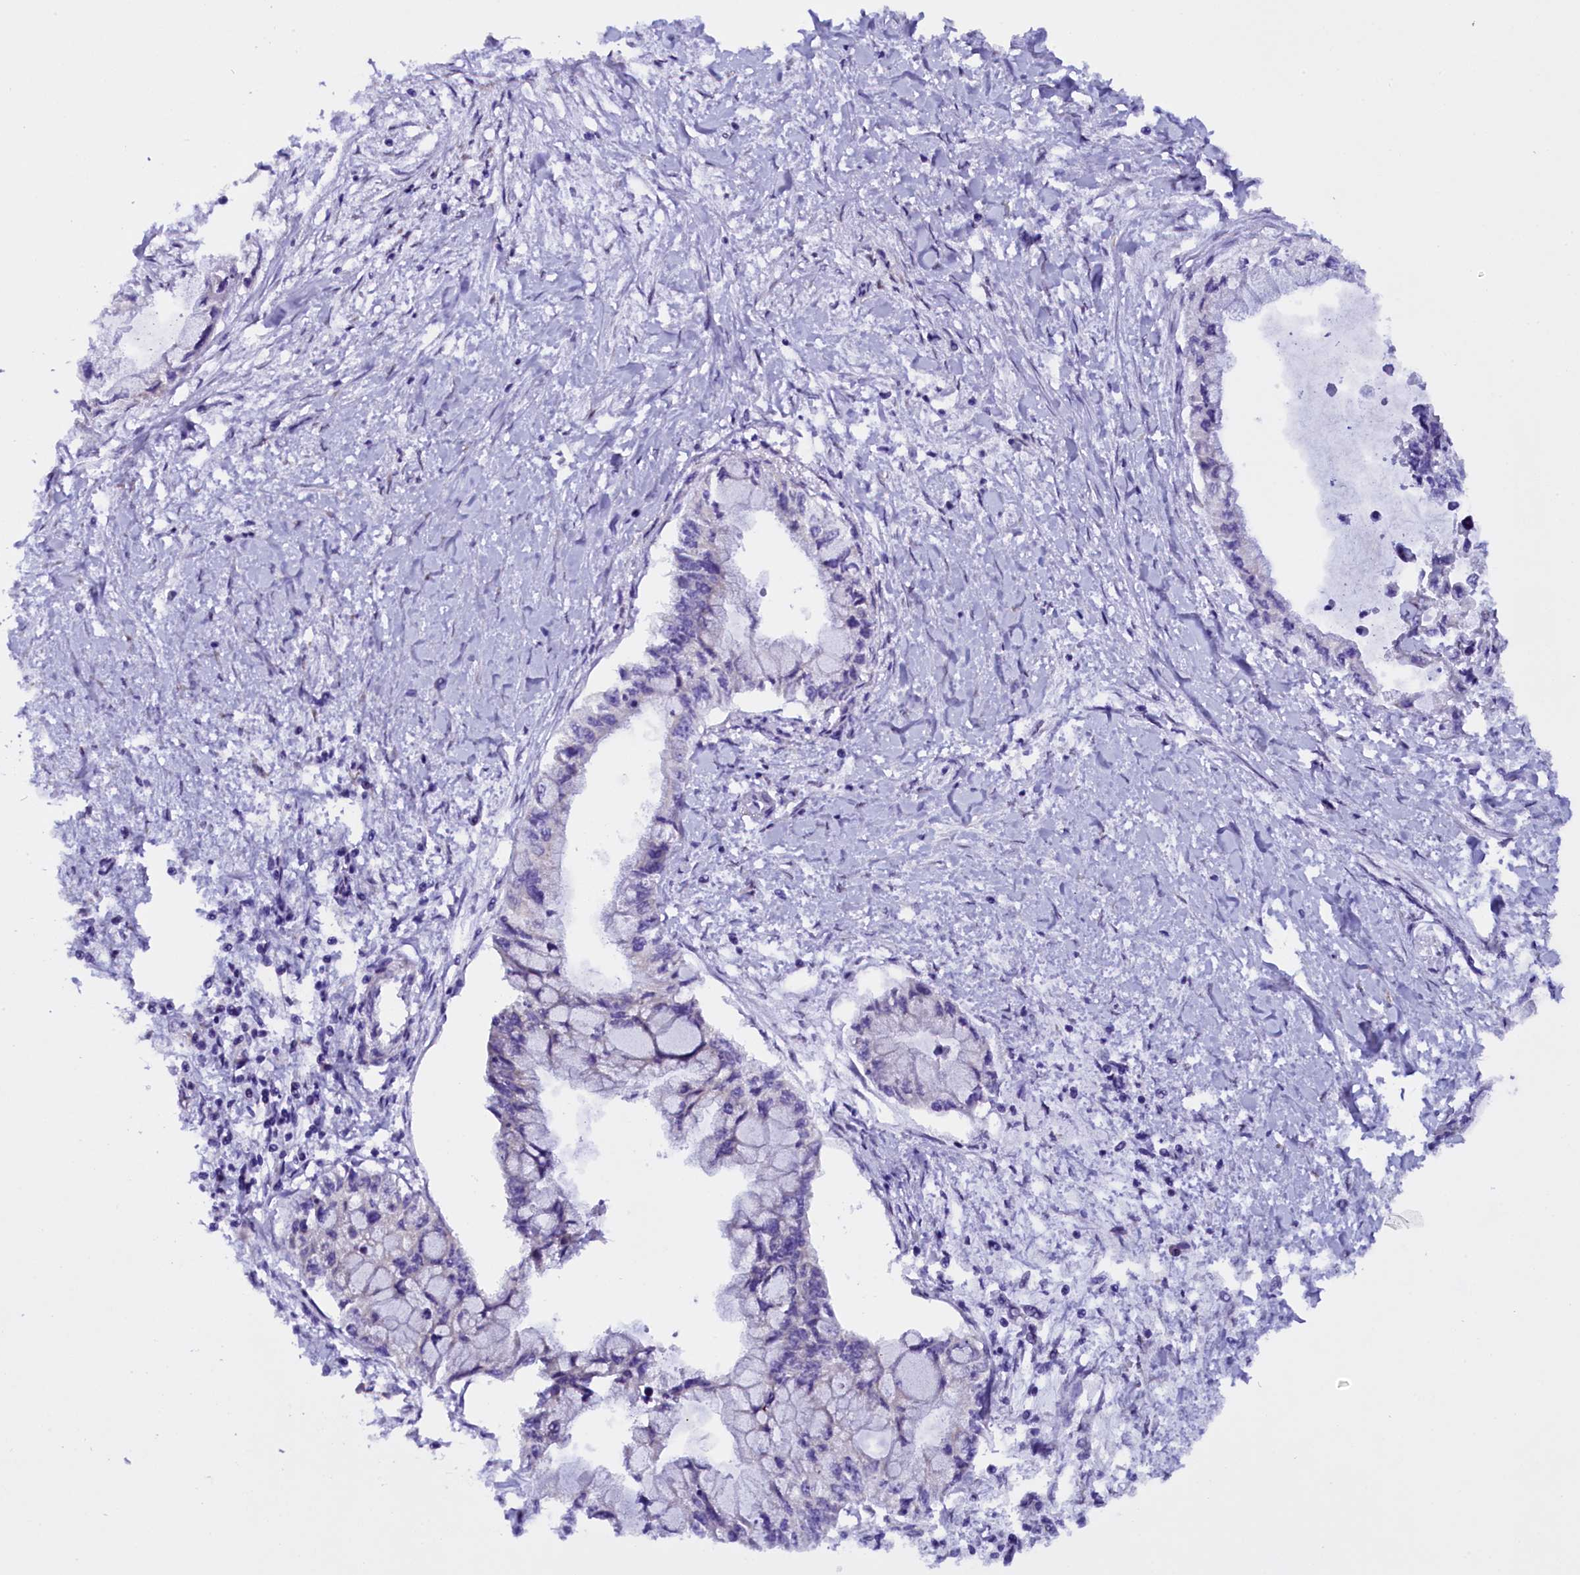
{"staining": {"intensity": "negative", "quantity": "none", "location": "none"}, "tissue": "pancreatic cancer", "cell_type": "Tumor cells", "image_type": "cancer", "snomed": [{"axis": "morphology", "description": "Adenocarcinoma, NOS"}, {"axis": "topography", "description": "Pancreas"}], "caption": "Immunohistochemistry of human adenocarcinoma (pancreatic) demonstrates no positivity in tumor cells.", "gene": "UACA", "patient": {"sex": "male", "age": 48}}